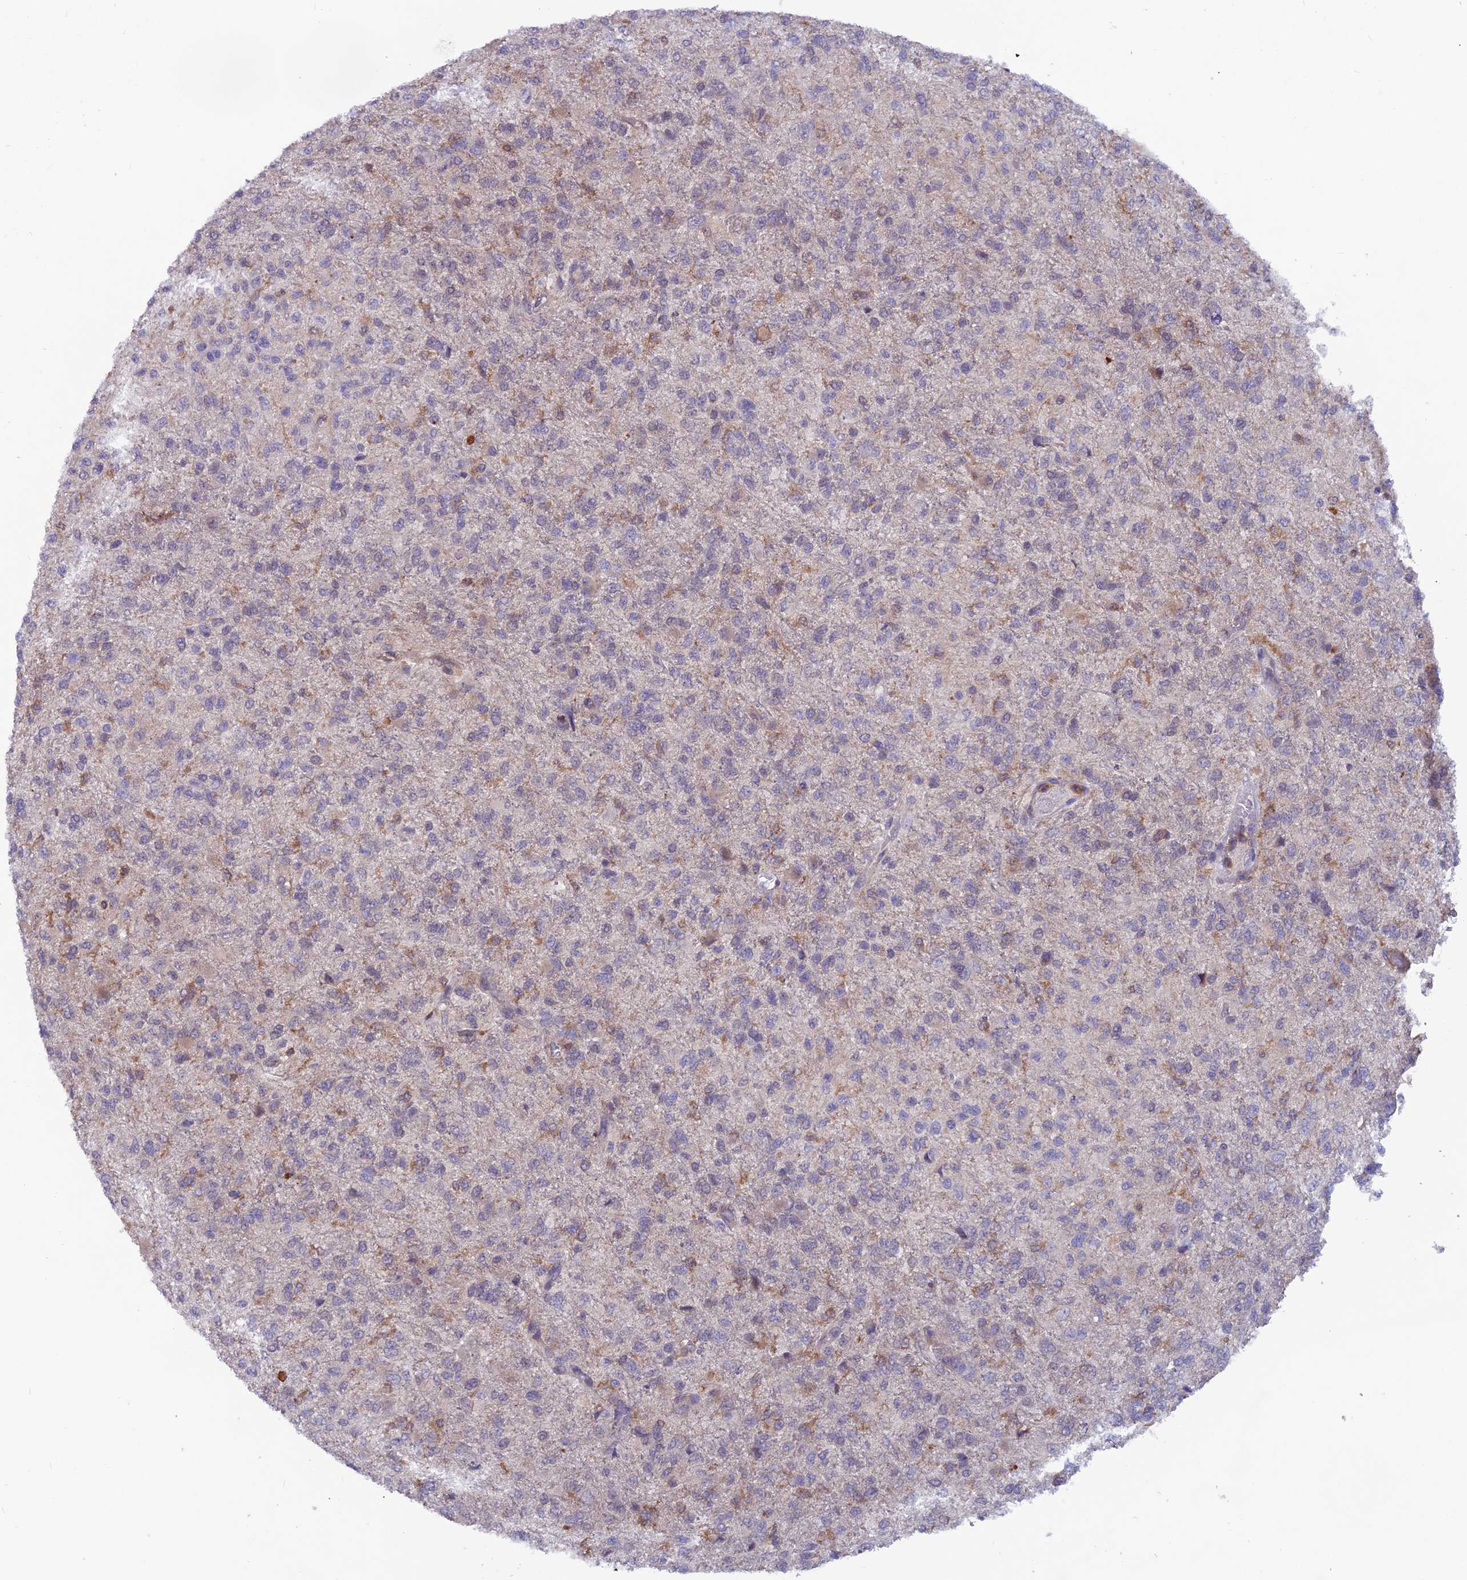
{"staining": {"intensity": "negative", "quantity": "none", "location": "none"}, "tissue": "glioma", "cell_type": "Tumor cells", "image_type": "cancer", "snomed": [{"axis": "morphology", "description": "Glioma, malignant, High grade"}, {"axis": "topography", "description": "Brain"}], "caption": "Tumor cells show no significant protein staining in high-grade glioma (malignant). The staining is performed using DAB (3,3'-diaminobenzidine) brown chromogen with nuclei counter-stained in using hematoxylin.", "gene": "MAST2", "patient": {"sex": "female", "age": 74}}